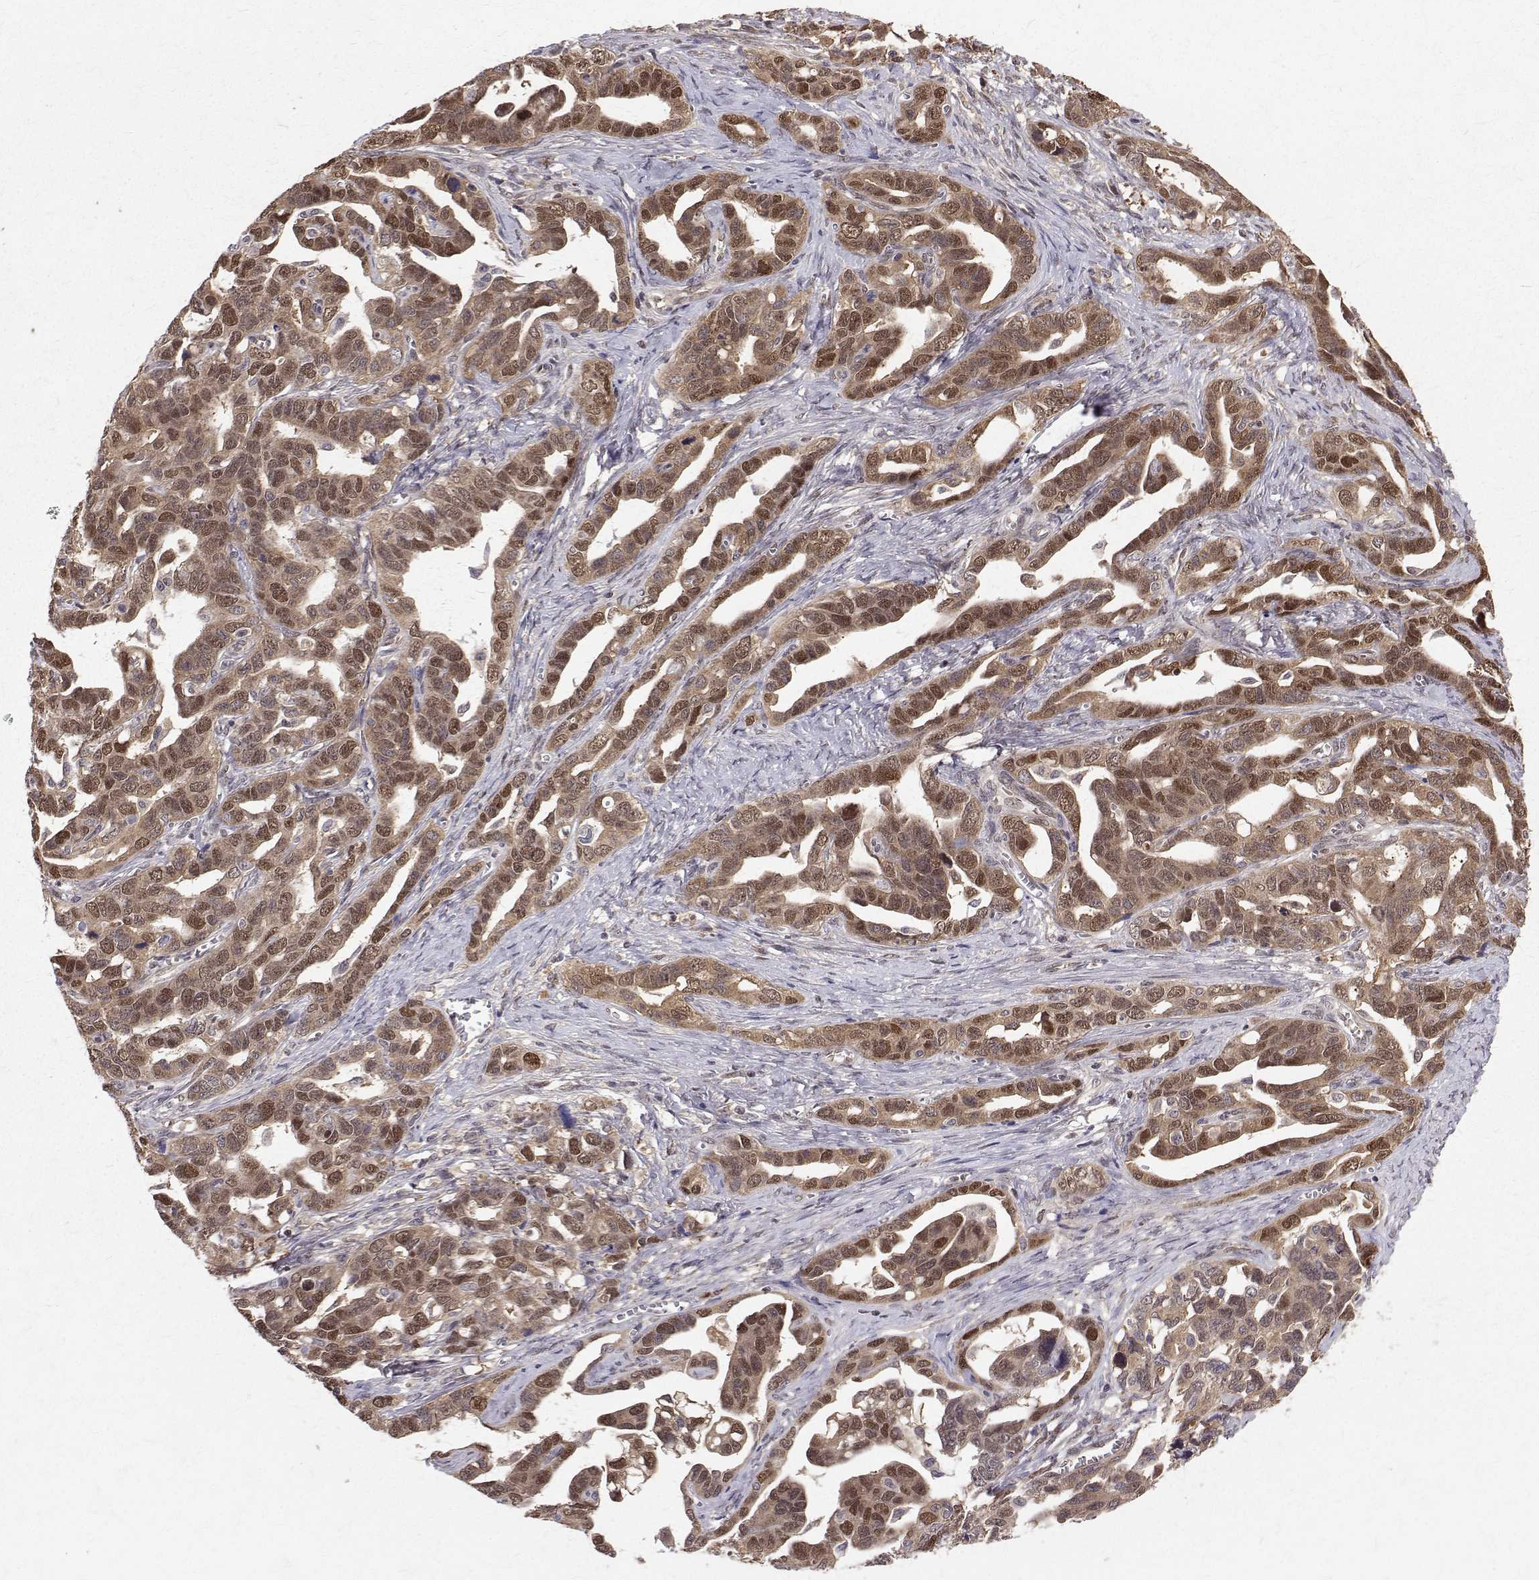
{"staining": {"intensity": "moderate", "quantity": ">75%", "location": "cytoplasmic/membranous,nuclear"}, "tissue": "ovarian cancer", "cell_type": "Tumor cells", "image_type": "cancer", "snomed": [{"axis": "morphology", "description": "Cystadenocarcinoma, serous, NOS"}, {"axis": "topography", "description": "Ovary"}], "caption": "Immunohistochemical staining of ovarian cancer reveals medium levels of moderate cytoplasmic/membranous and nuclear protein staining in approximately >75% of tumor cells.", "gene": "NIF3L1", "patient": {"sex": "female", "age": 69}}